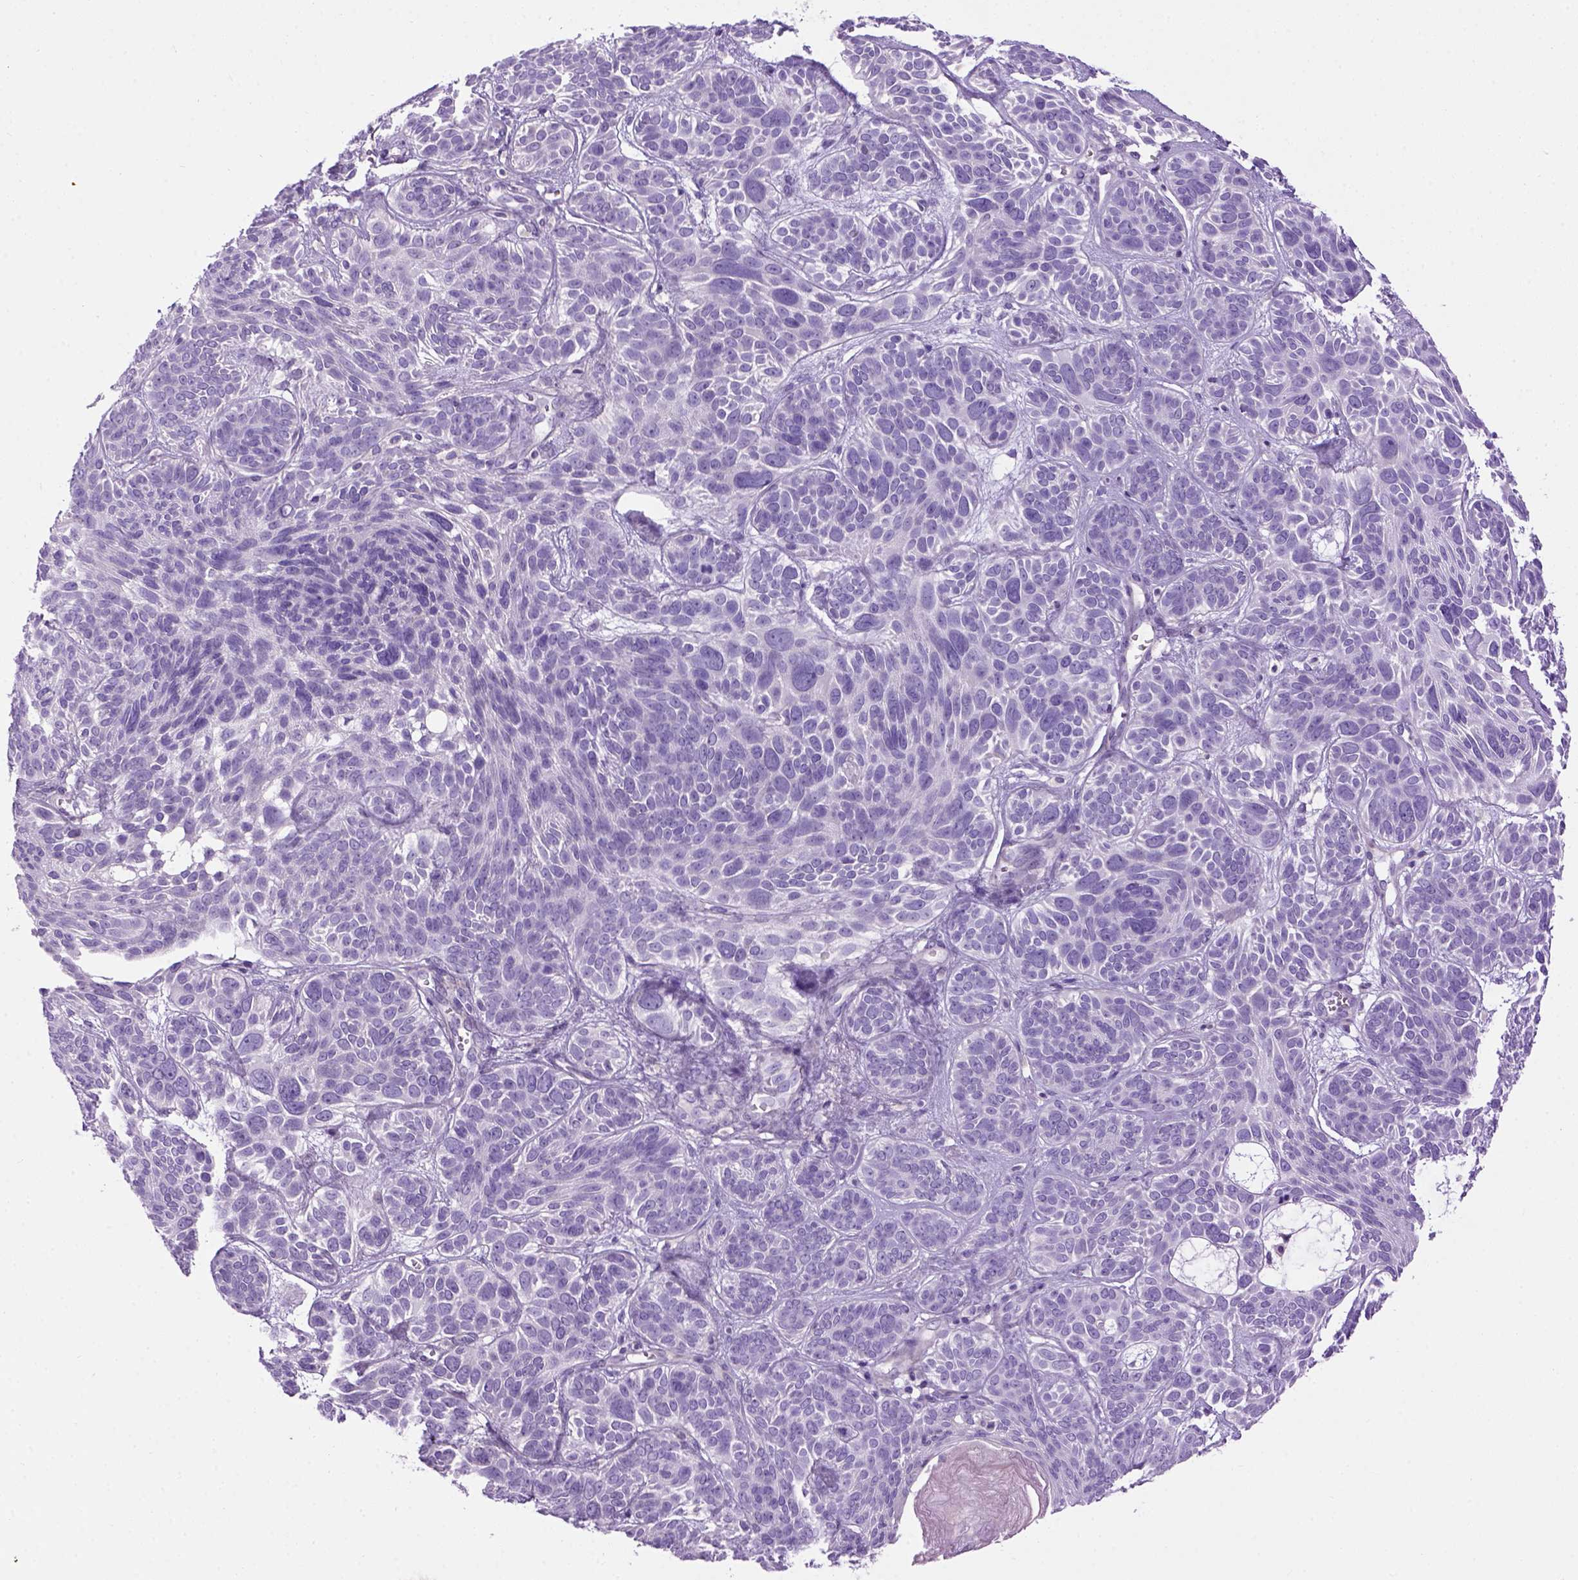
{"staining": {"intensity": "negative", "quantity": "none", "location": "none"}, "tissue": "skin cancer", "cell_type": "Tumor cells", "image_type": "cancer", "snomed": [{"axis": "morphology", "description": "Basal cell carcinoma"}, {"axis": "topography", "description": "Skin"}, {"axis": "topography", "description": "Skin of face"}], "caption": "A histopathology image of basal cell carcinoma (skin) stained for a protein shows no brown staining in tumor cells.", "gene": "GABRB2", "patient": {"sex": "male", "age": 73}}